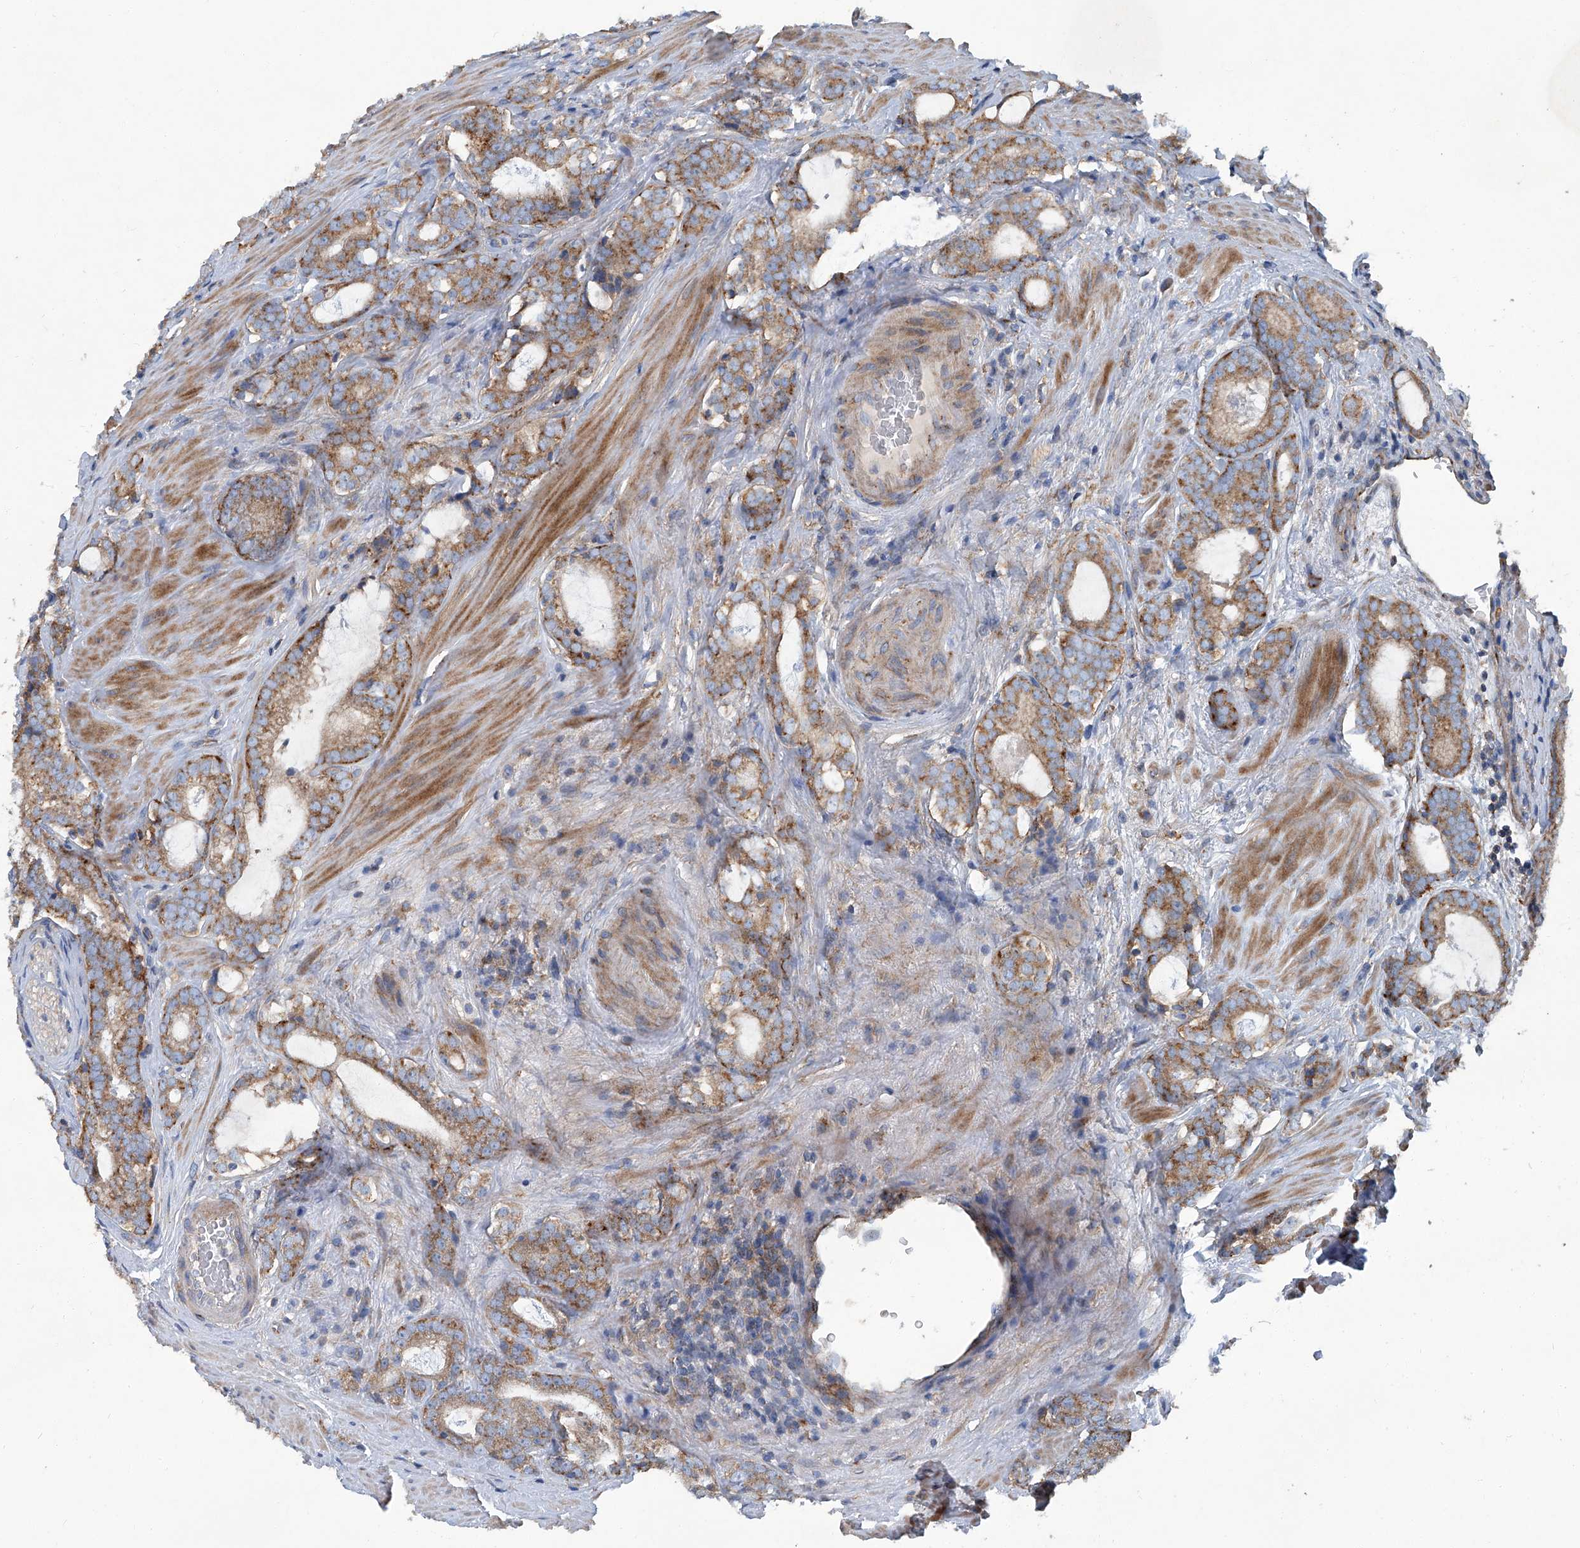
{"staining": {"intensity": "moderate", "quantity": ">75%", "location": "cytoplasmic/membranous"}, "tissue": "prostate cancer", "cell_type": "Tumor cells", "image_type": "cancer", "snomed": [{"axis": "morphology", "description": "Adenocarcinoma, High grade"}, {"axis": "topography", "description": "Prostate"}], "caption": "Human prostate cancer stained for a protein (brown) demonstrates moderate cytoplasmic/membranous positive expression in about >75% of tumor cells.", "gene": "PIGH", "patient": {"sex": "male", "age": 63}}